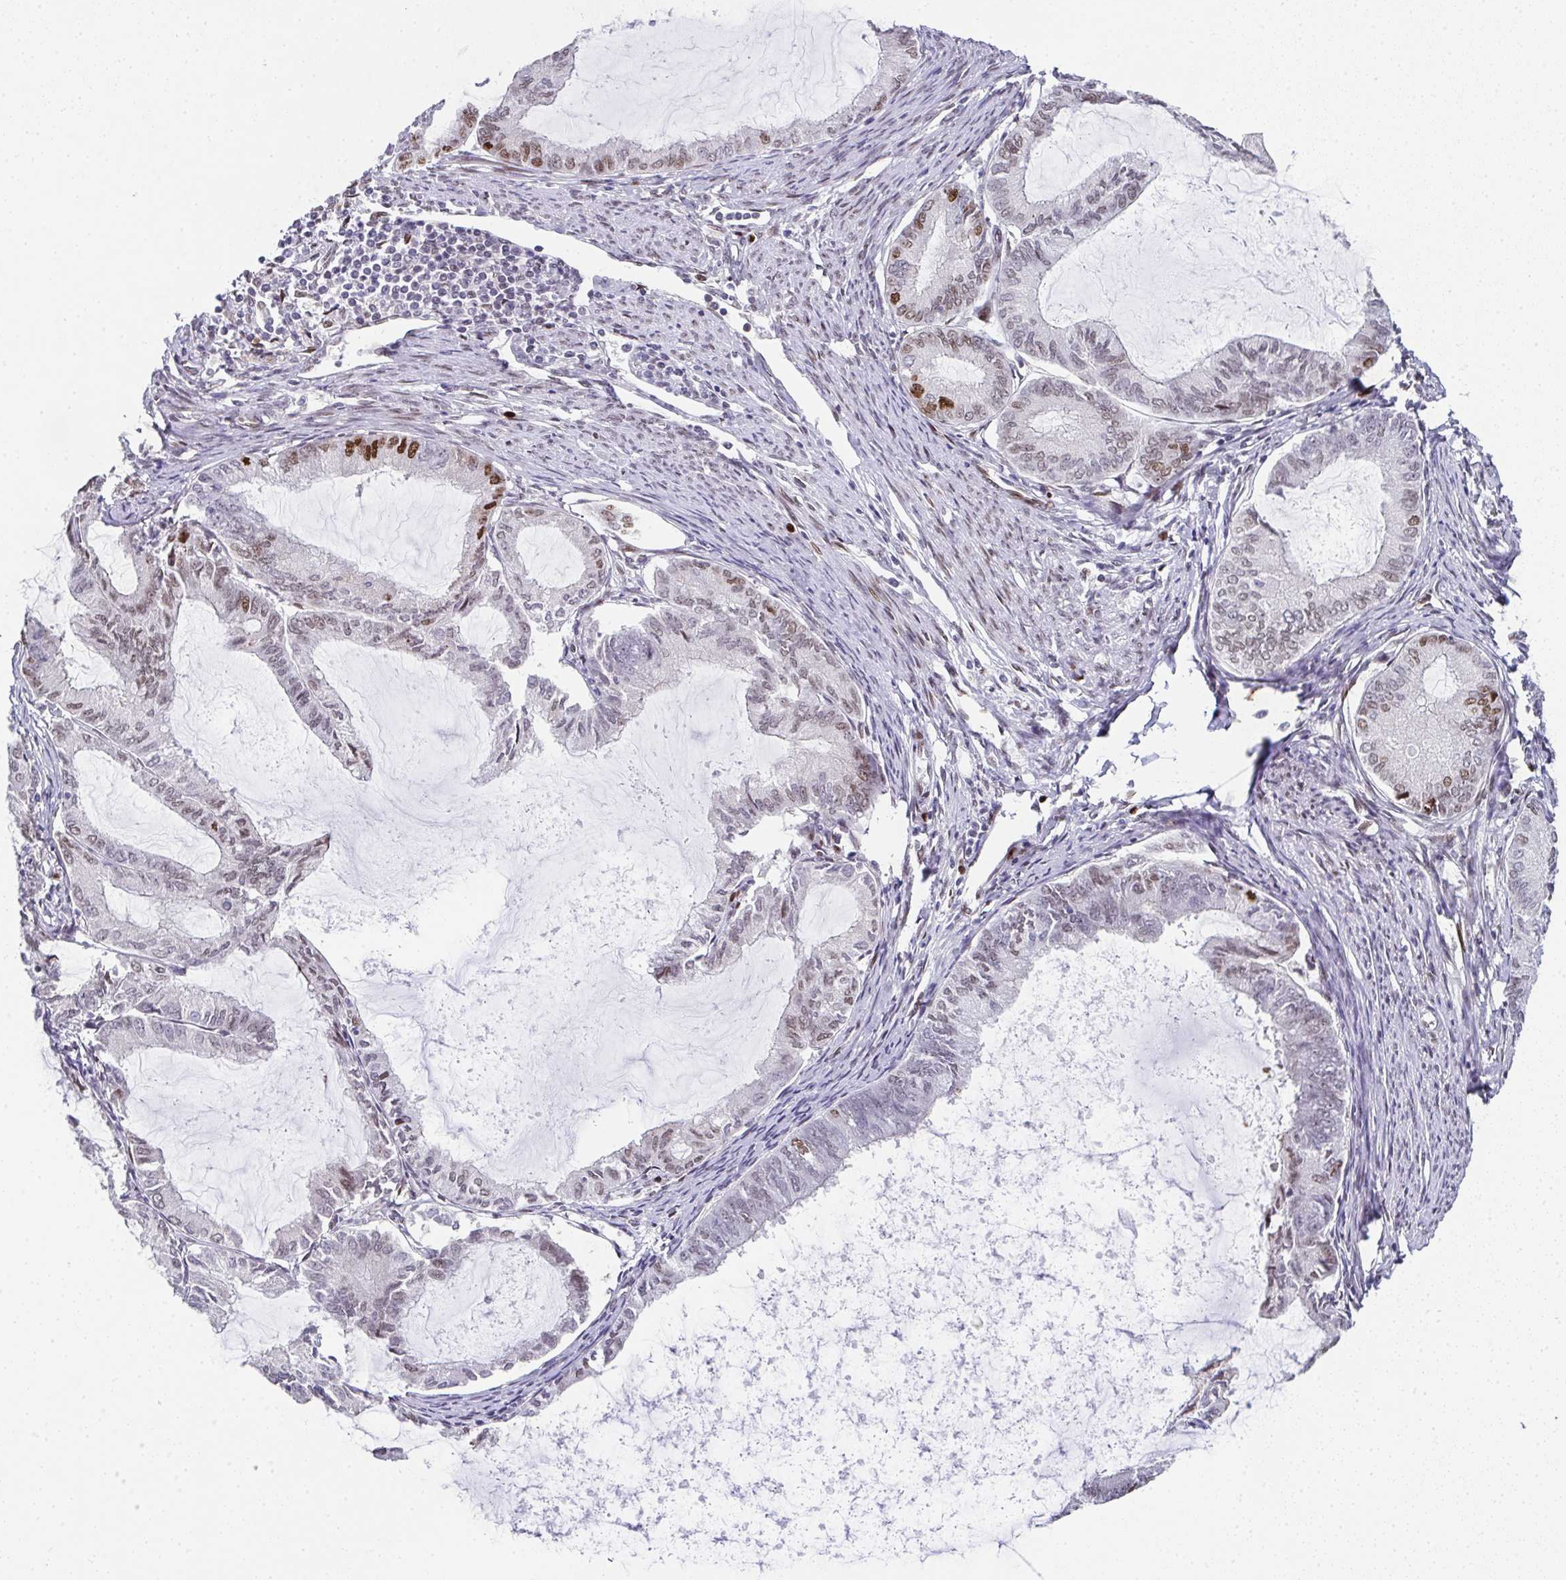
{"staining": {"intensity": "moderate", "quantity": "<25%", "location": "nuclear"}, "tissue": "endometrial cancer", "cell_type": "Tumor cells", "image_type": "cancer", "snomed": [{"axis": "morphology", "description": "Adenocarcinoma, NOS"}, {"axis": "topography", "description": "Endometrium"}], "caption": "Endometrial cancer (adenocarcinoma) stained with a brown dye demonstrates moderate nuclear positive positivity in about <25% of tumor cells.", "gene": "RB1", "patient": {"sex": "female", "age": 86}}